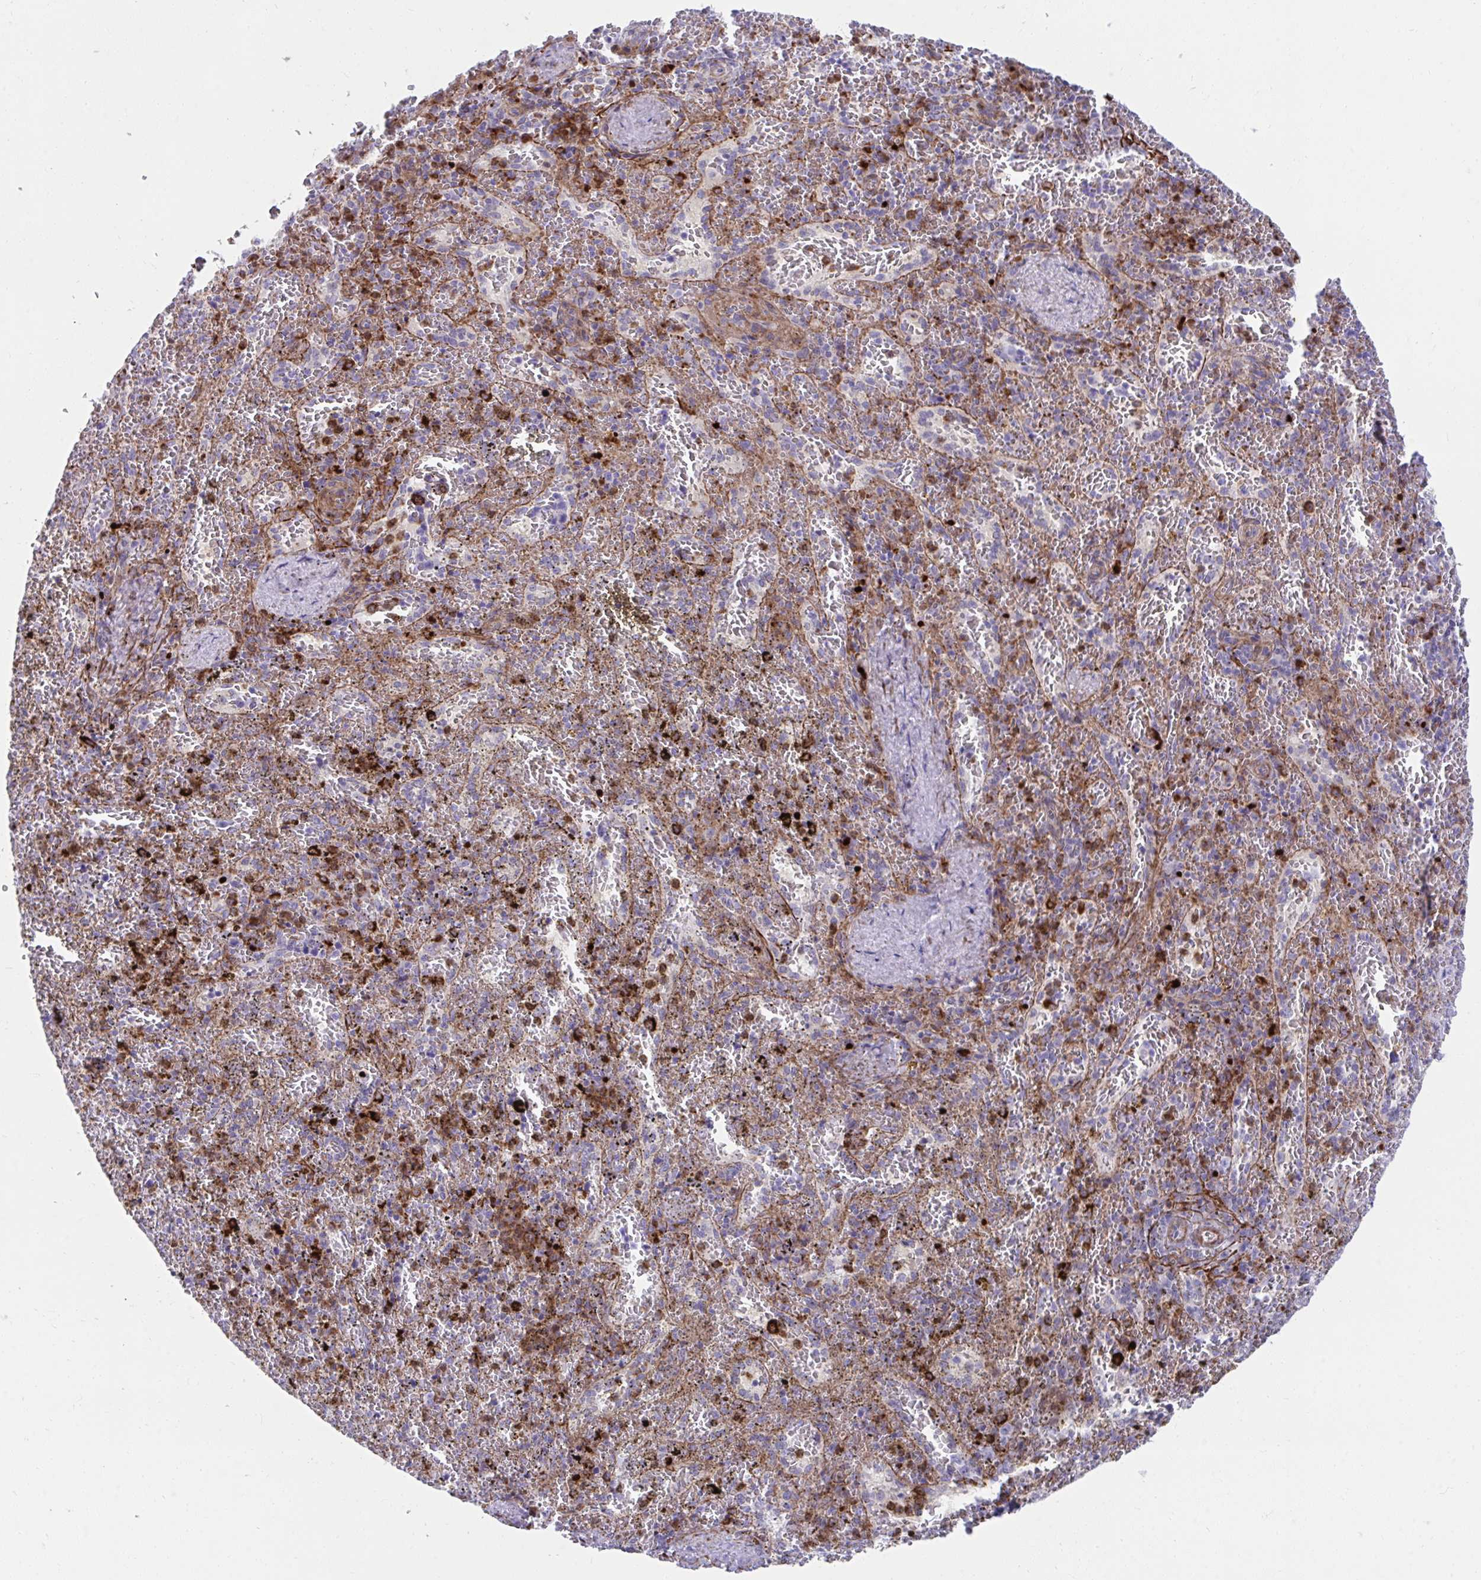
{"staining": {"intensity": "strong", "quantity": "<25%", "location": "cytoplasmic/membranous"}, "tissue": "spleen", "cell_type": "Cells in red pulp", "image_type": "normal", "snomed": [{"axis": "morphology", "description": "Normal tissue, NOS"}, {"axis": "topography", "description": "Spleen"}], "caption": "Immunohistochemistry micrograph of normal human spleen stained for a protein (brown), which exhibits medium levels of strong cytoplasmic/membranous staining in approximately <25% of cells in red pulp.", "gene": "CSTB", "patient": {"sex": "female", "age": 50}}